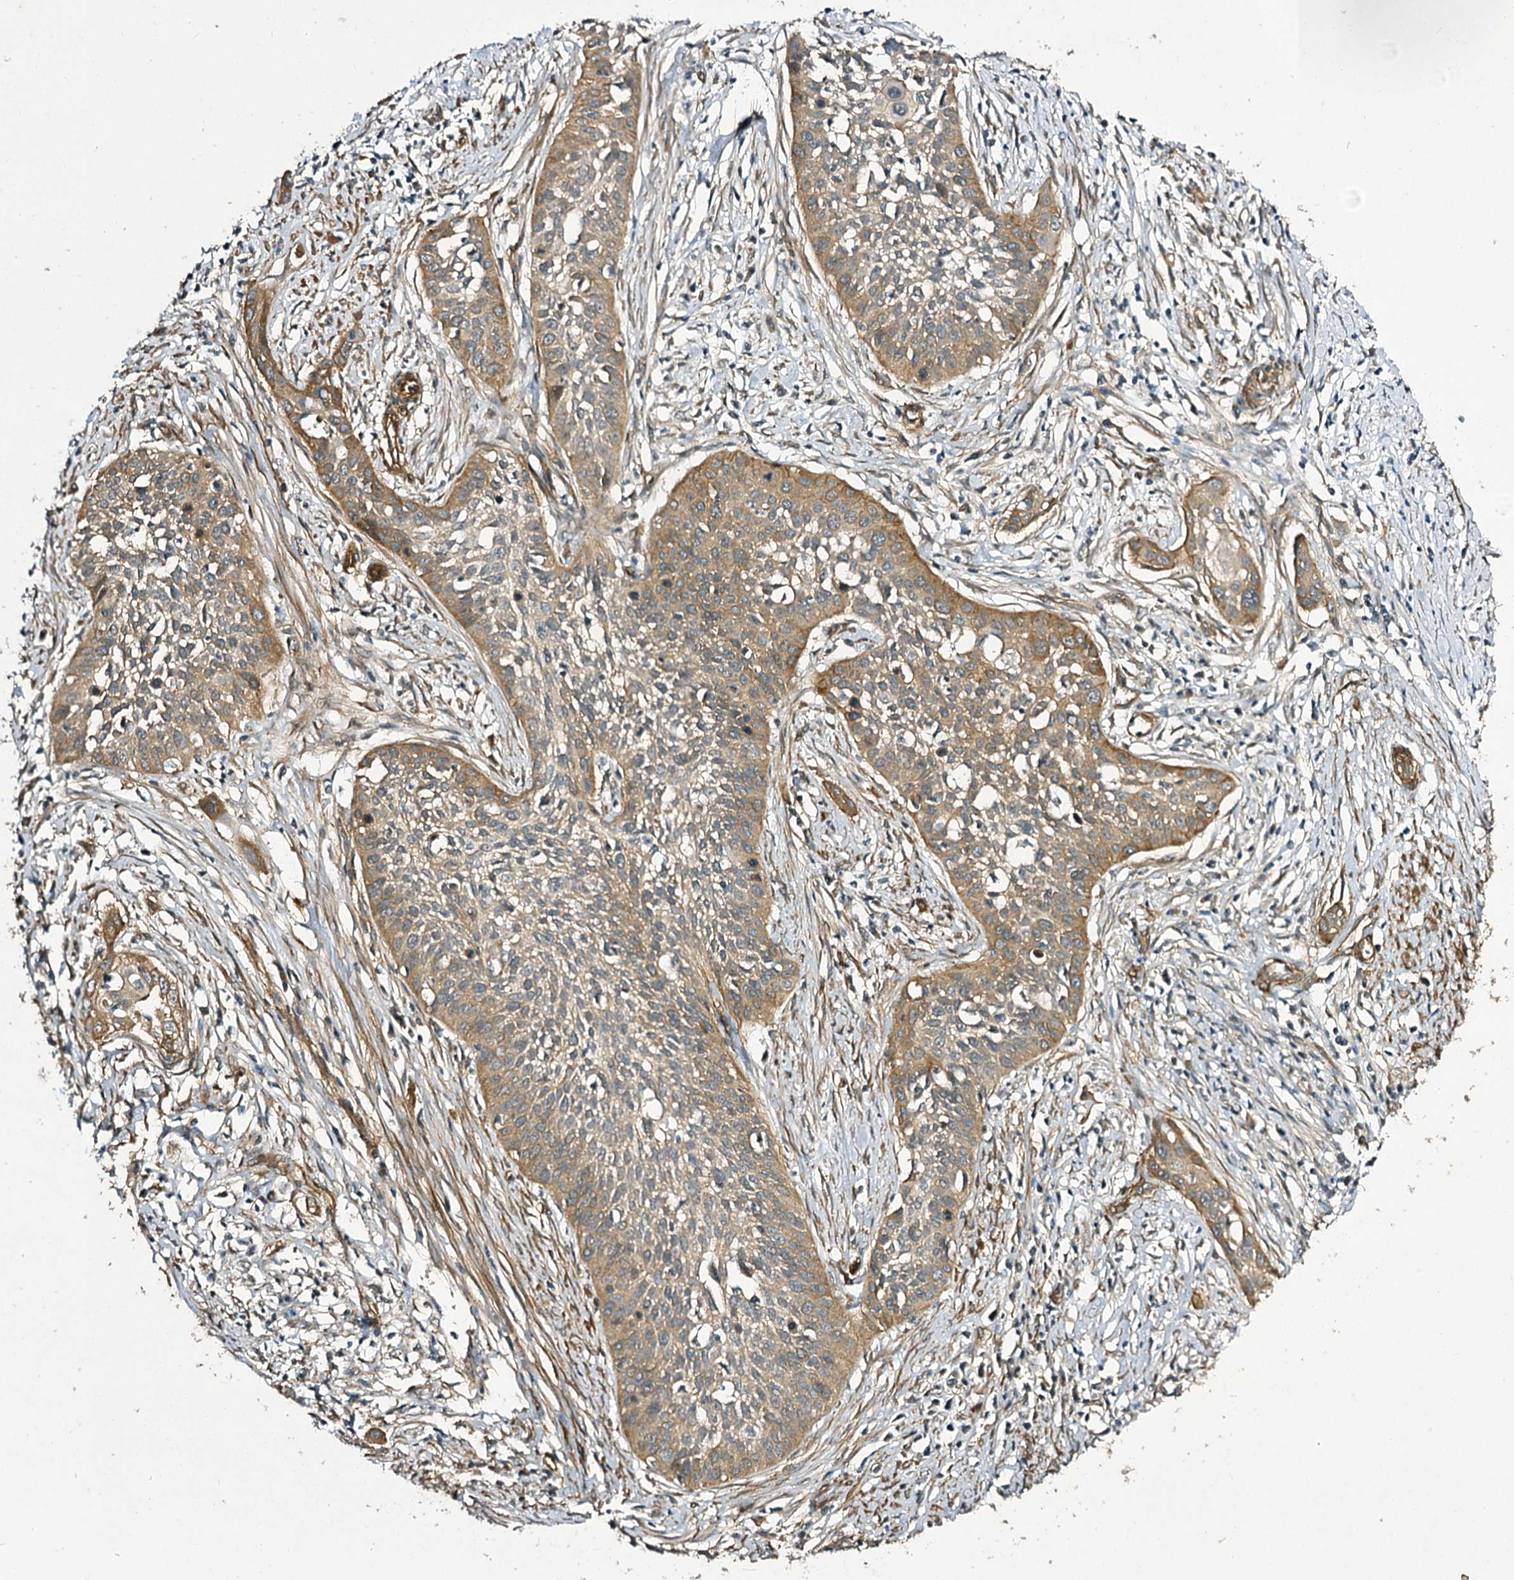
{"staining": {"intensity": "moderate", "quantity": ">75%", "location": "cytoplasmic/membranous"}, "tissue": "cervical cancer", "cell_type": "Tumor cells", "image_type": "cancer", "snomed": [{"axis": "morphology", "description": "Squamous cell carcinoma, NOS"}, {"axis": "topography", "description": "Cervix"}], "caption": "Human squamous cell carcinoma (cervical) stained with a protein marker shows moderate staining in tumor cells.", "gene": "MYO1C", "patient": {"sex": "female", "age": 34}}